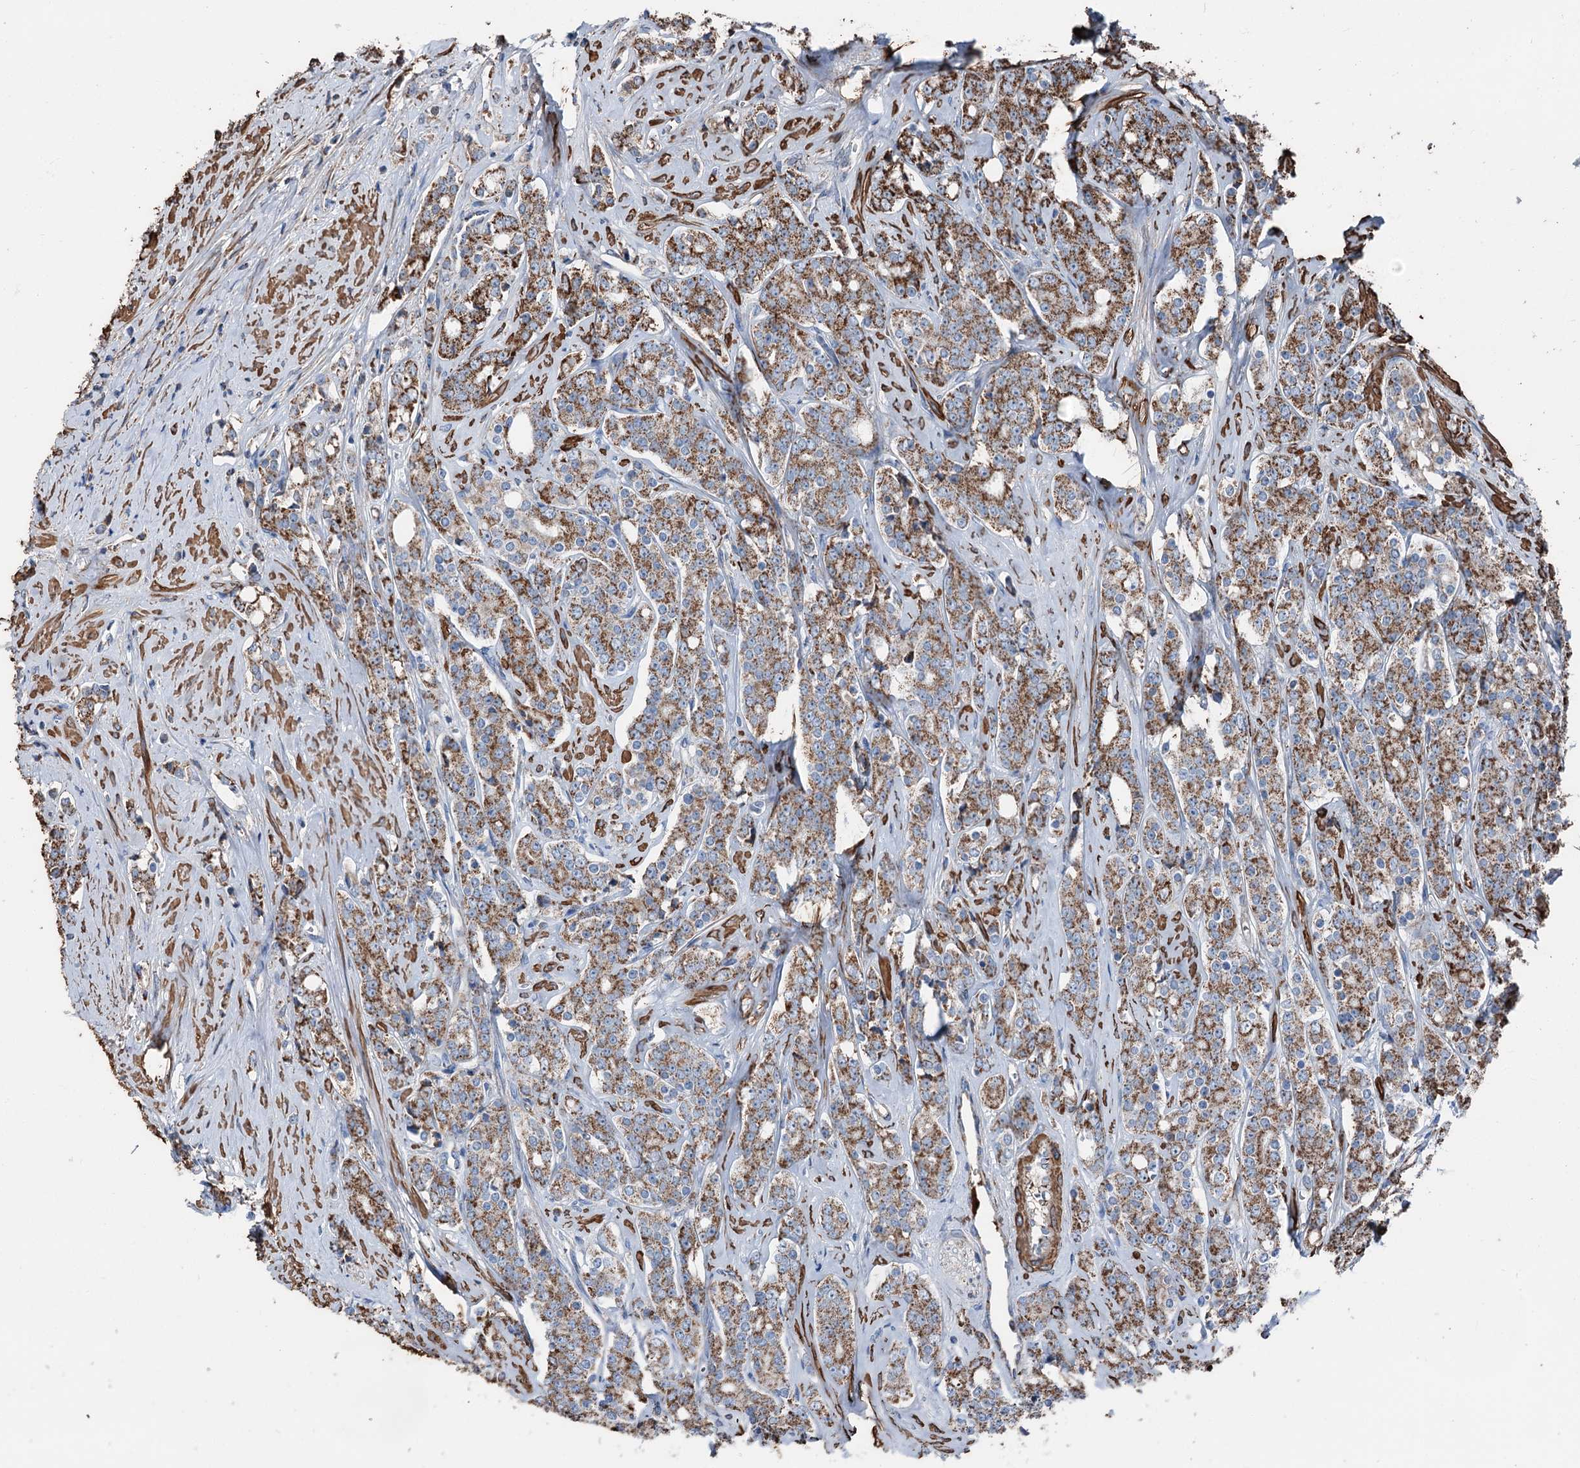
{"staining": {"intensity": "strong", "quantity": ">75%", "location": "cytoplasmic/membranous"}, "tissue": "prostate cancer", "cell_type": "Tumor cells", "image_type": "cancer", "snomed": [{"axis": "morphology", "description": "Adenocarcinoma, High grade"}, {"axis": "topography", "description": "Prostate"}], "caption": "The image demonstrates immunohistochemical staining of prostate adenocarcinoma (high-grade). There is strong cytoplasmic/membranous expression is seen in approximately >75% of tumor cells.", "gene": "DDIAS", "patient": {"sex": "male", "age": 62}}